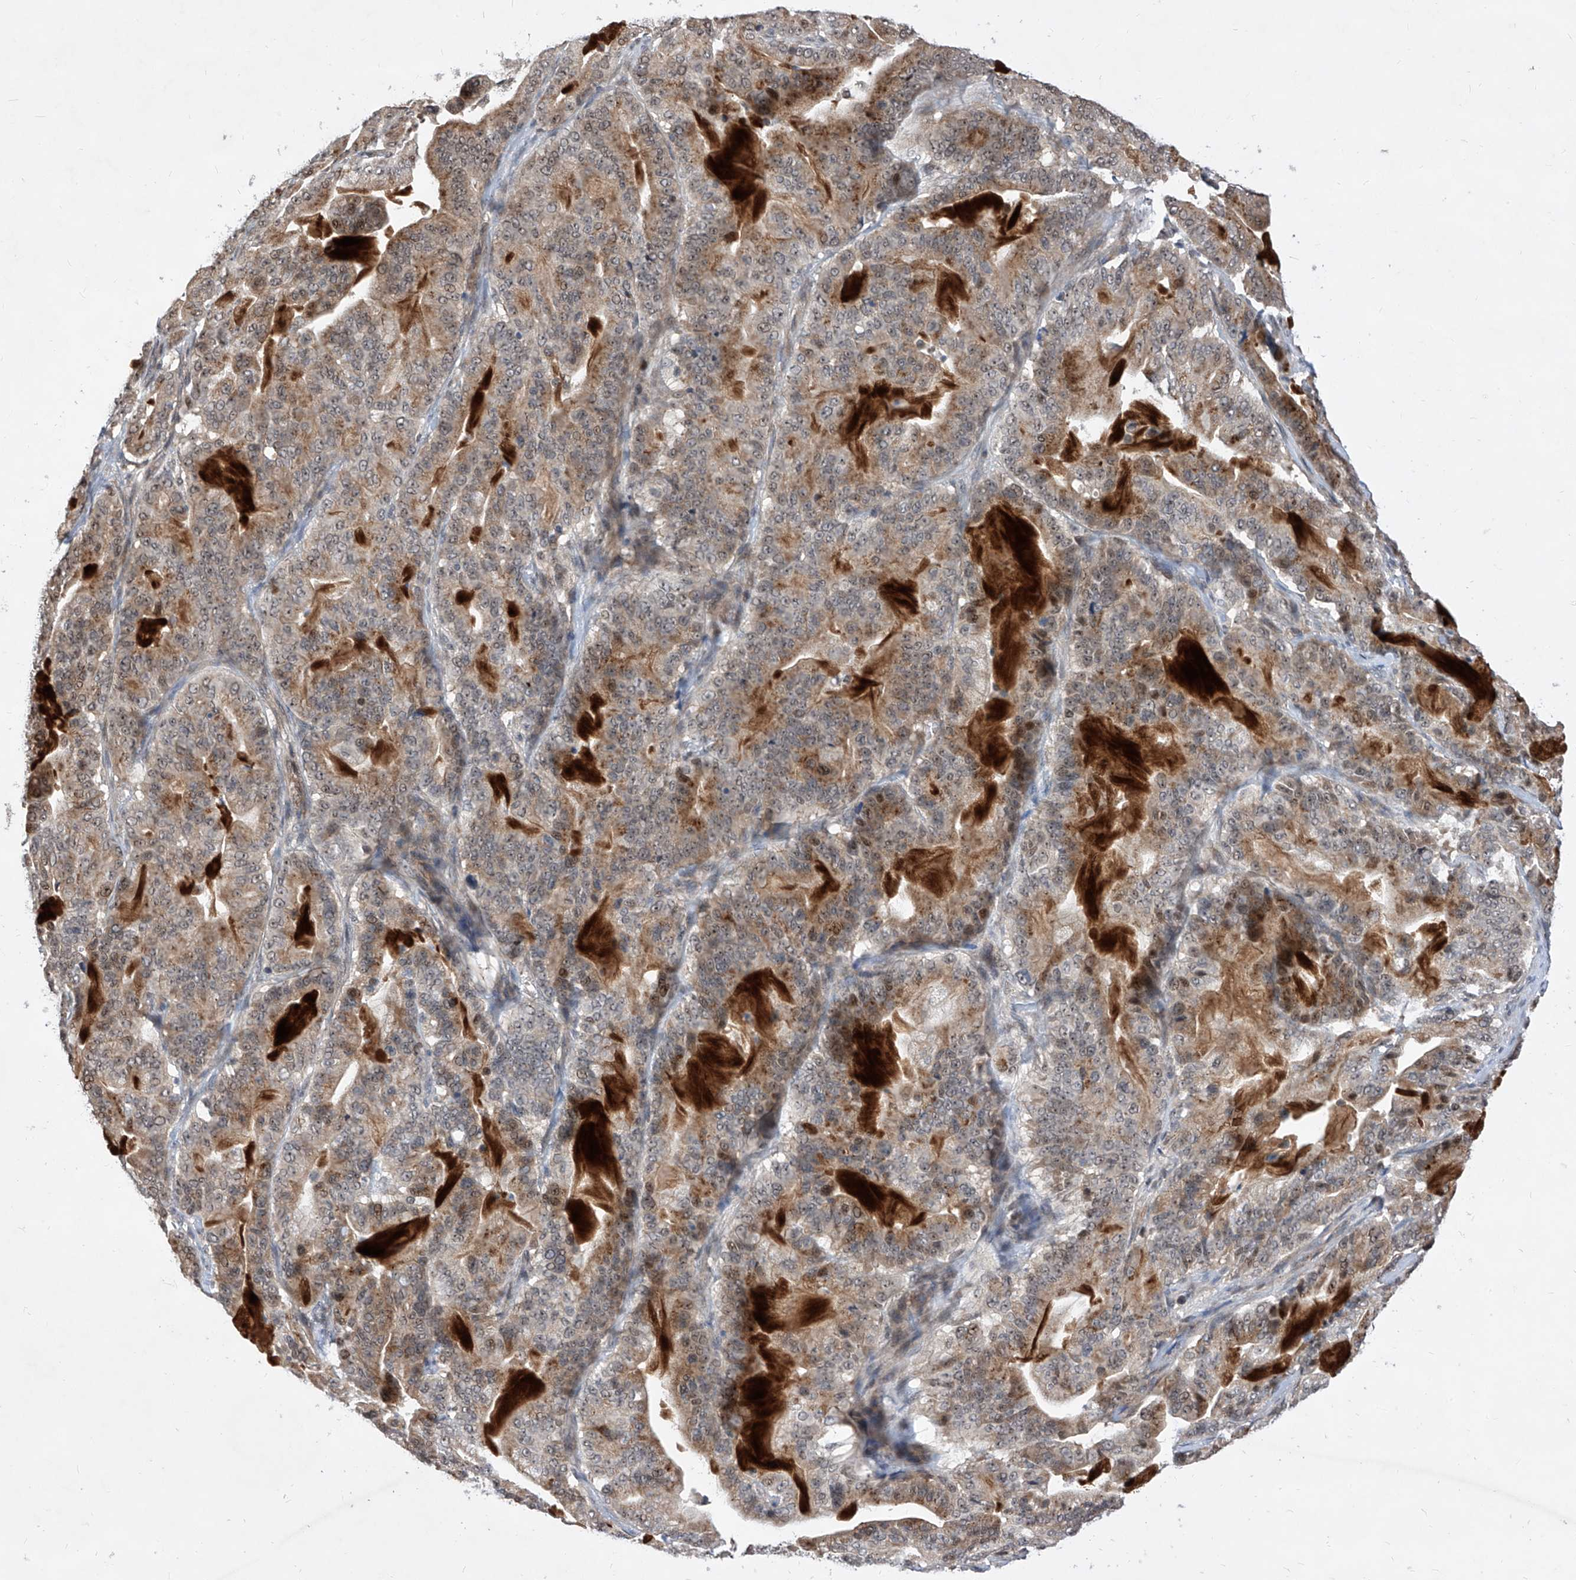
{"staining": {"intensity": "moderate", "quantity": ">75%", "location": "cytoplasmic/membranous,nuclear"}, "tissue": "pancreatic cancer", "cell_type": "Tumor cells", "image_type": "cancer", "snomed": [{"axis": "morphology", "description": "Adenocarcinoma, NOS"}, {"axis": "topography", "description": "Pancreas"}], "caption": "Moderate cytoplasmic/membranous and nuclear positivity is seen in about >75% of tumor cells in pancreatic cancer (adenocarcinoma).", "gene": "LGR4", "patient": {"sex": "male", "age": 63}}